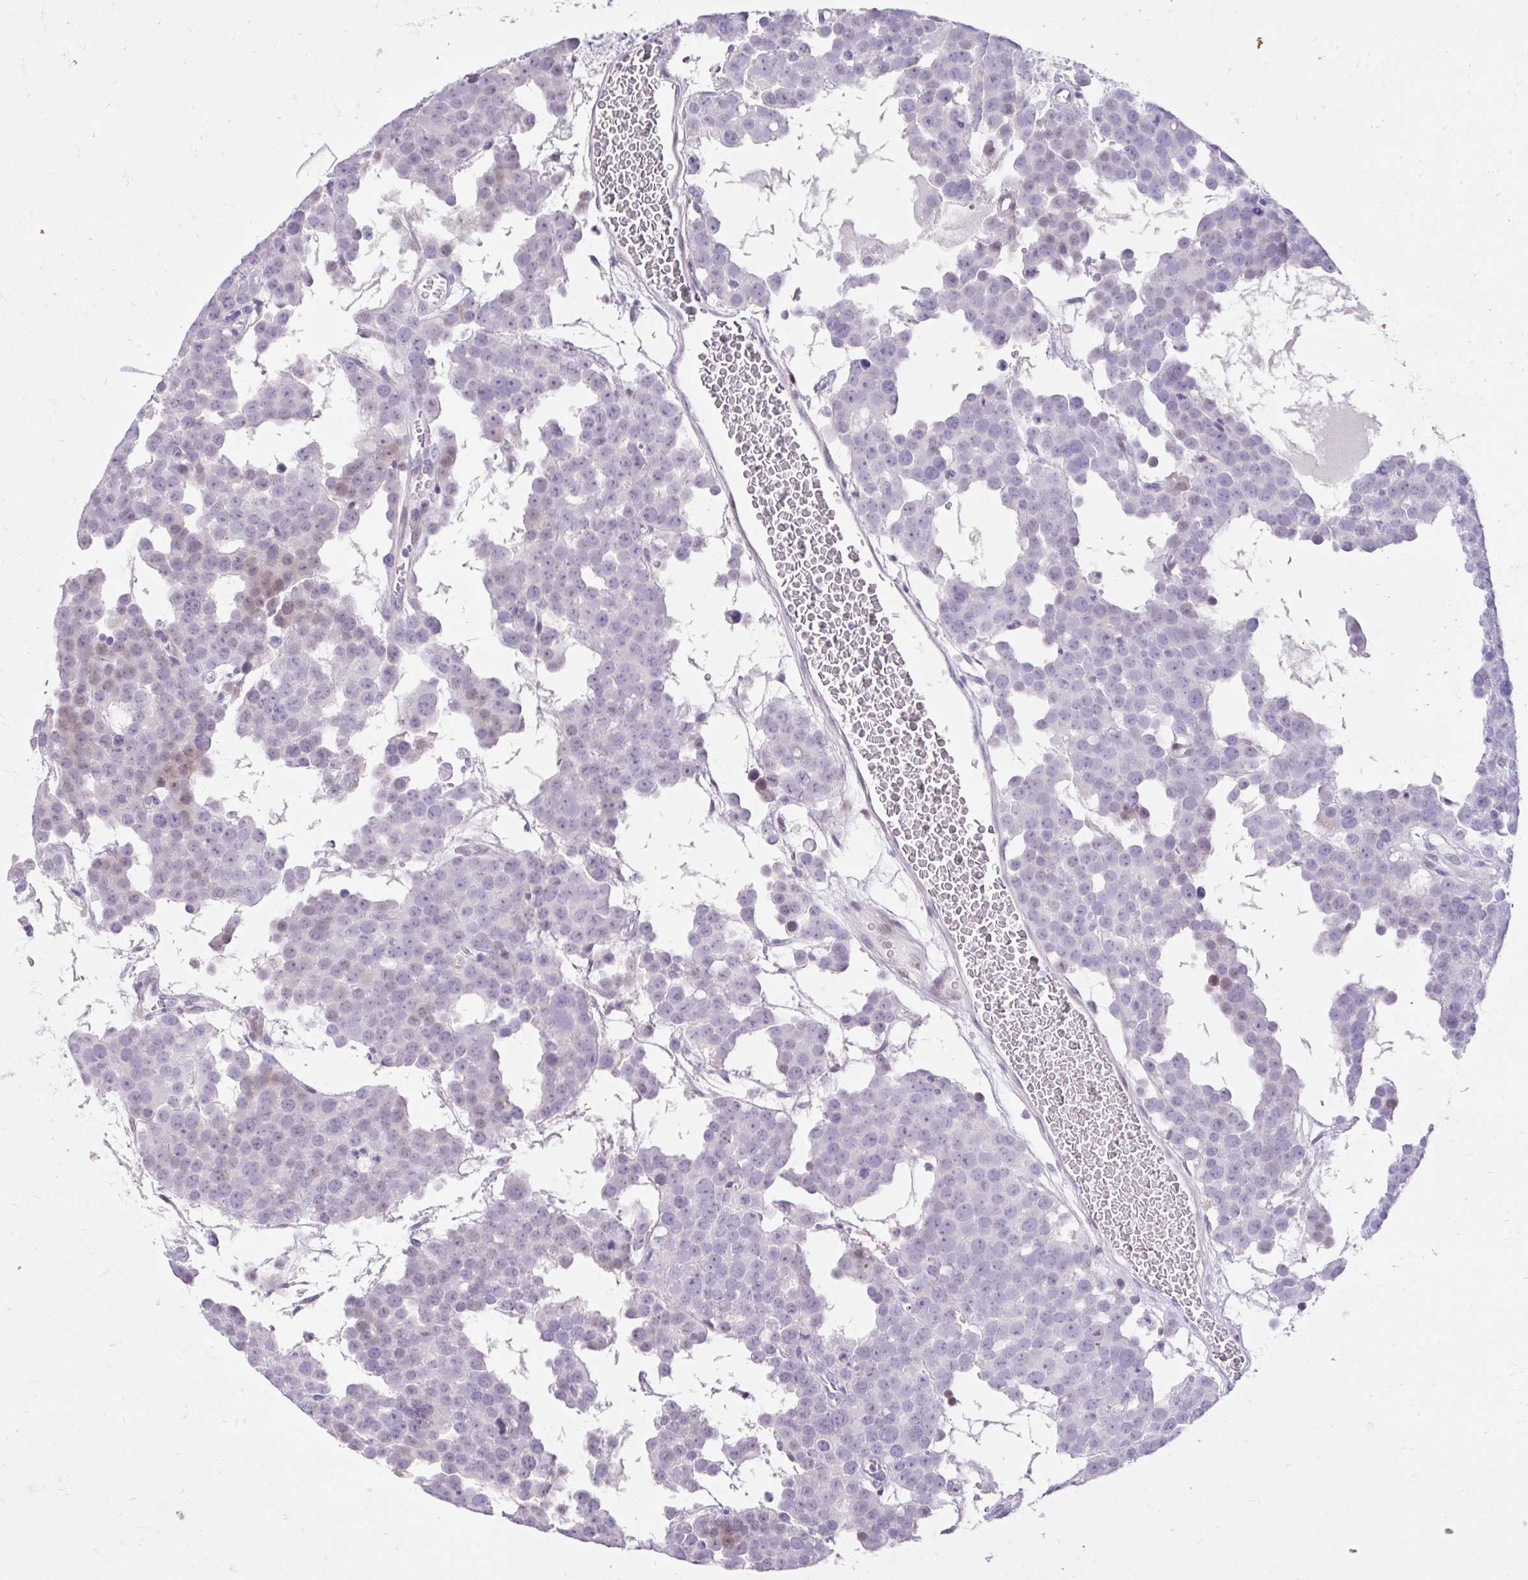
{"staining": {"intensity": "weak", "quantity": "<25%", "location": "nuclear"}, "tissue": "testis cancer", "cell_type": "Tumor cells", "image_type": "cancer", "snomed": [{"axis": "morphology", "description": "Seminoma, NOS"}, {"axis": "topography", "description": "Testis"}], "caption": "Protein analysis of testis seminoma reveals no significant positivity in tumor cells.", "gene": "NHLH2", "patient": {"sex": "male", "age": 71}}